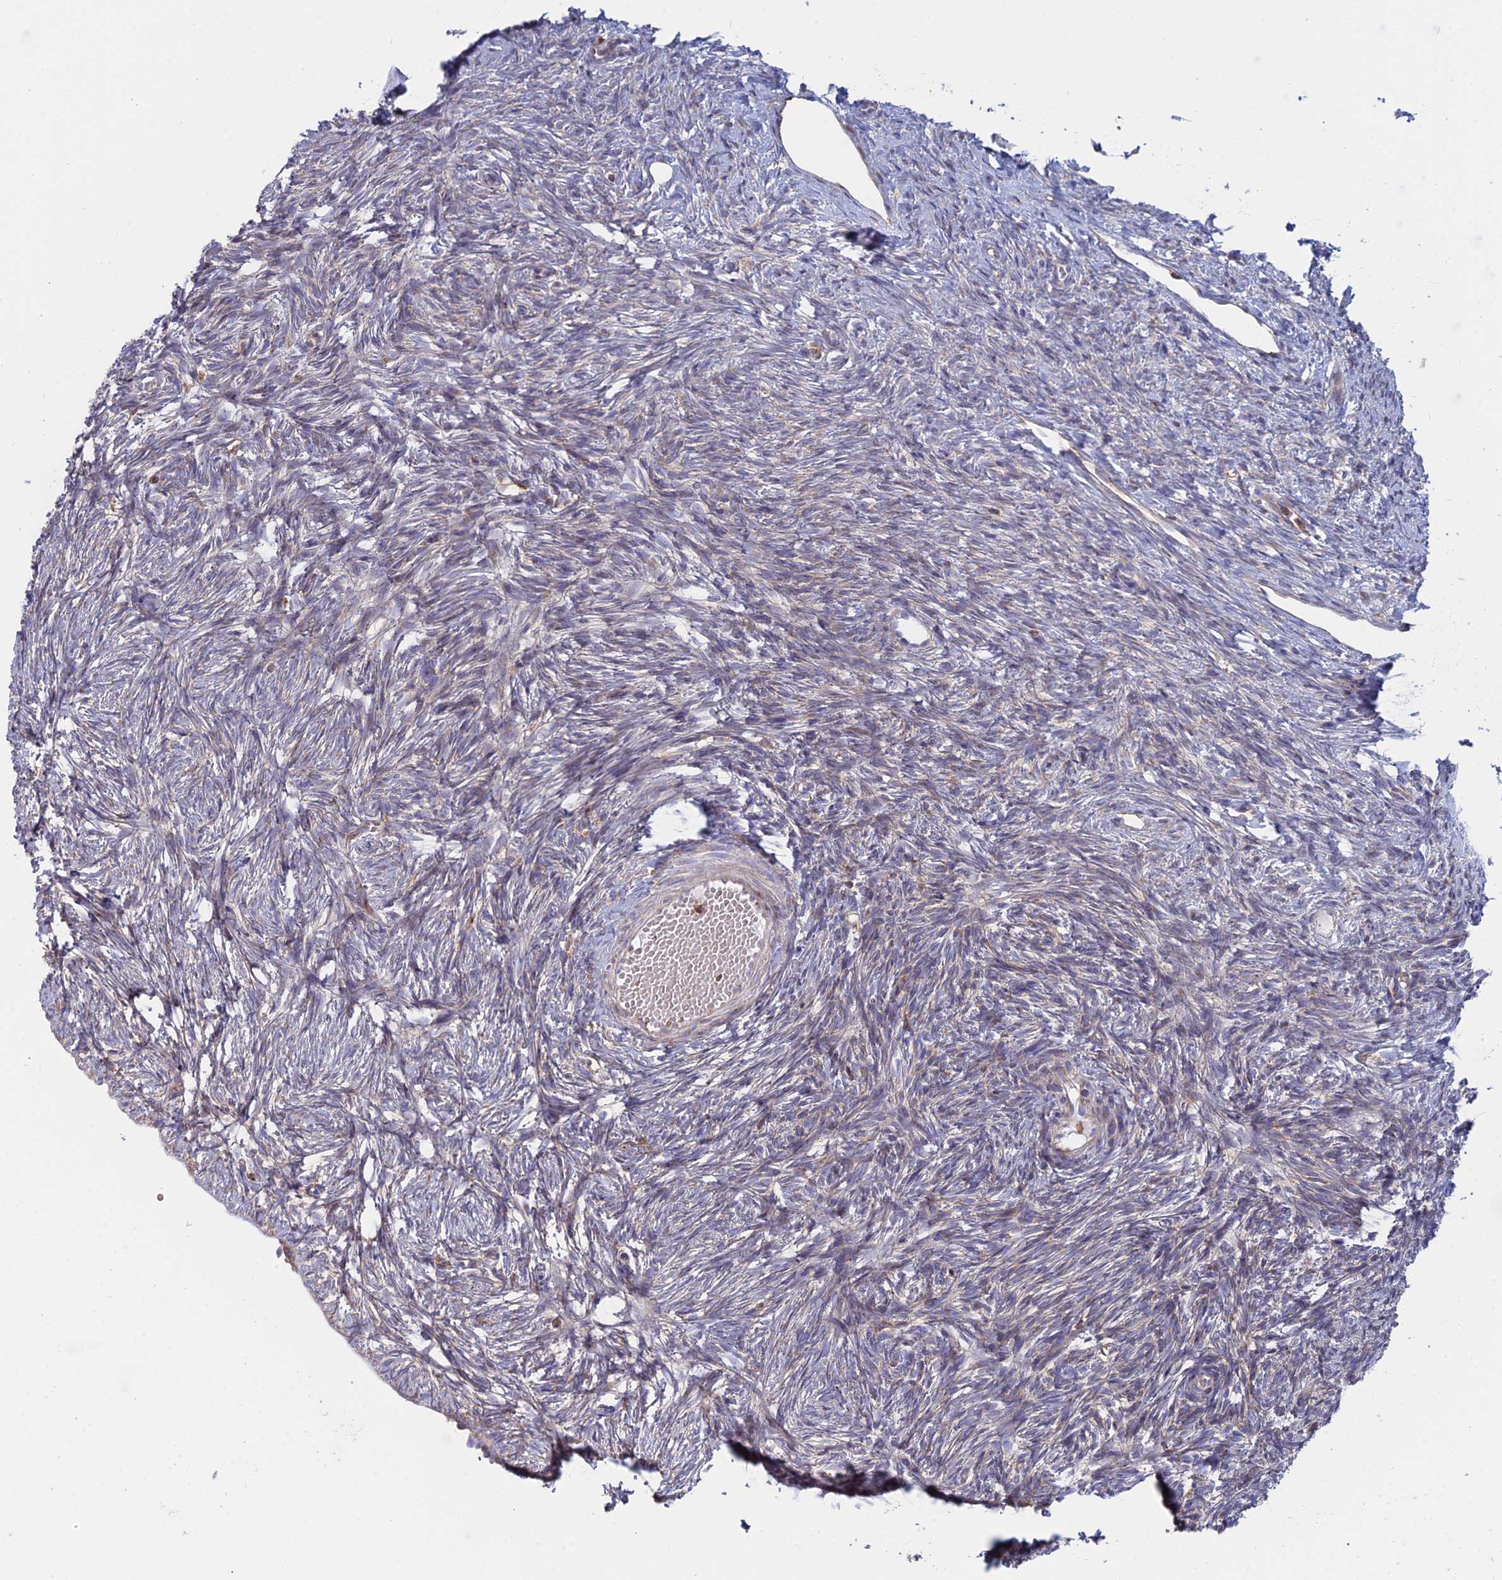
{"staining": {"intensity": "weak", "quantity": "<25%", "location": "cytoplasmic/membranous"}, "tissue": "ovary", "cell_type": "Ovarian stroma cells", "image_type": "normal", "snomed": [{"axis": "morphology", "description": "Normal tissue, NOS"}, {"axis": "topography", "description": "Ovary"}], "caption": "Protein analysis of benign ovary exhibits no significant positivity in ovarian stroma cells. The staining is performed using DAB (3,3'-diaminobenzidine) brown chromogen with nuclei counter-stained in using hematoxylin.", "gene": "GMIP", "patient": {"sex": "female", "age": 51}}